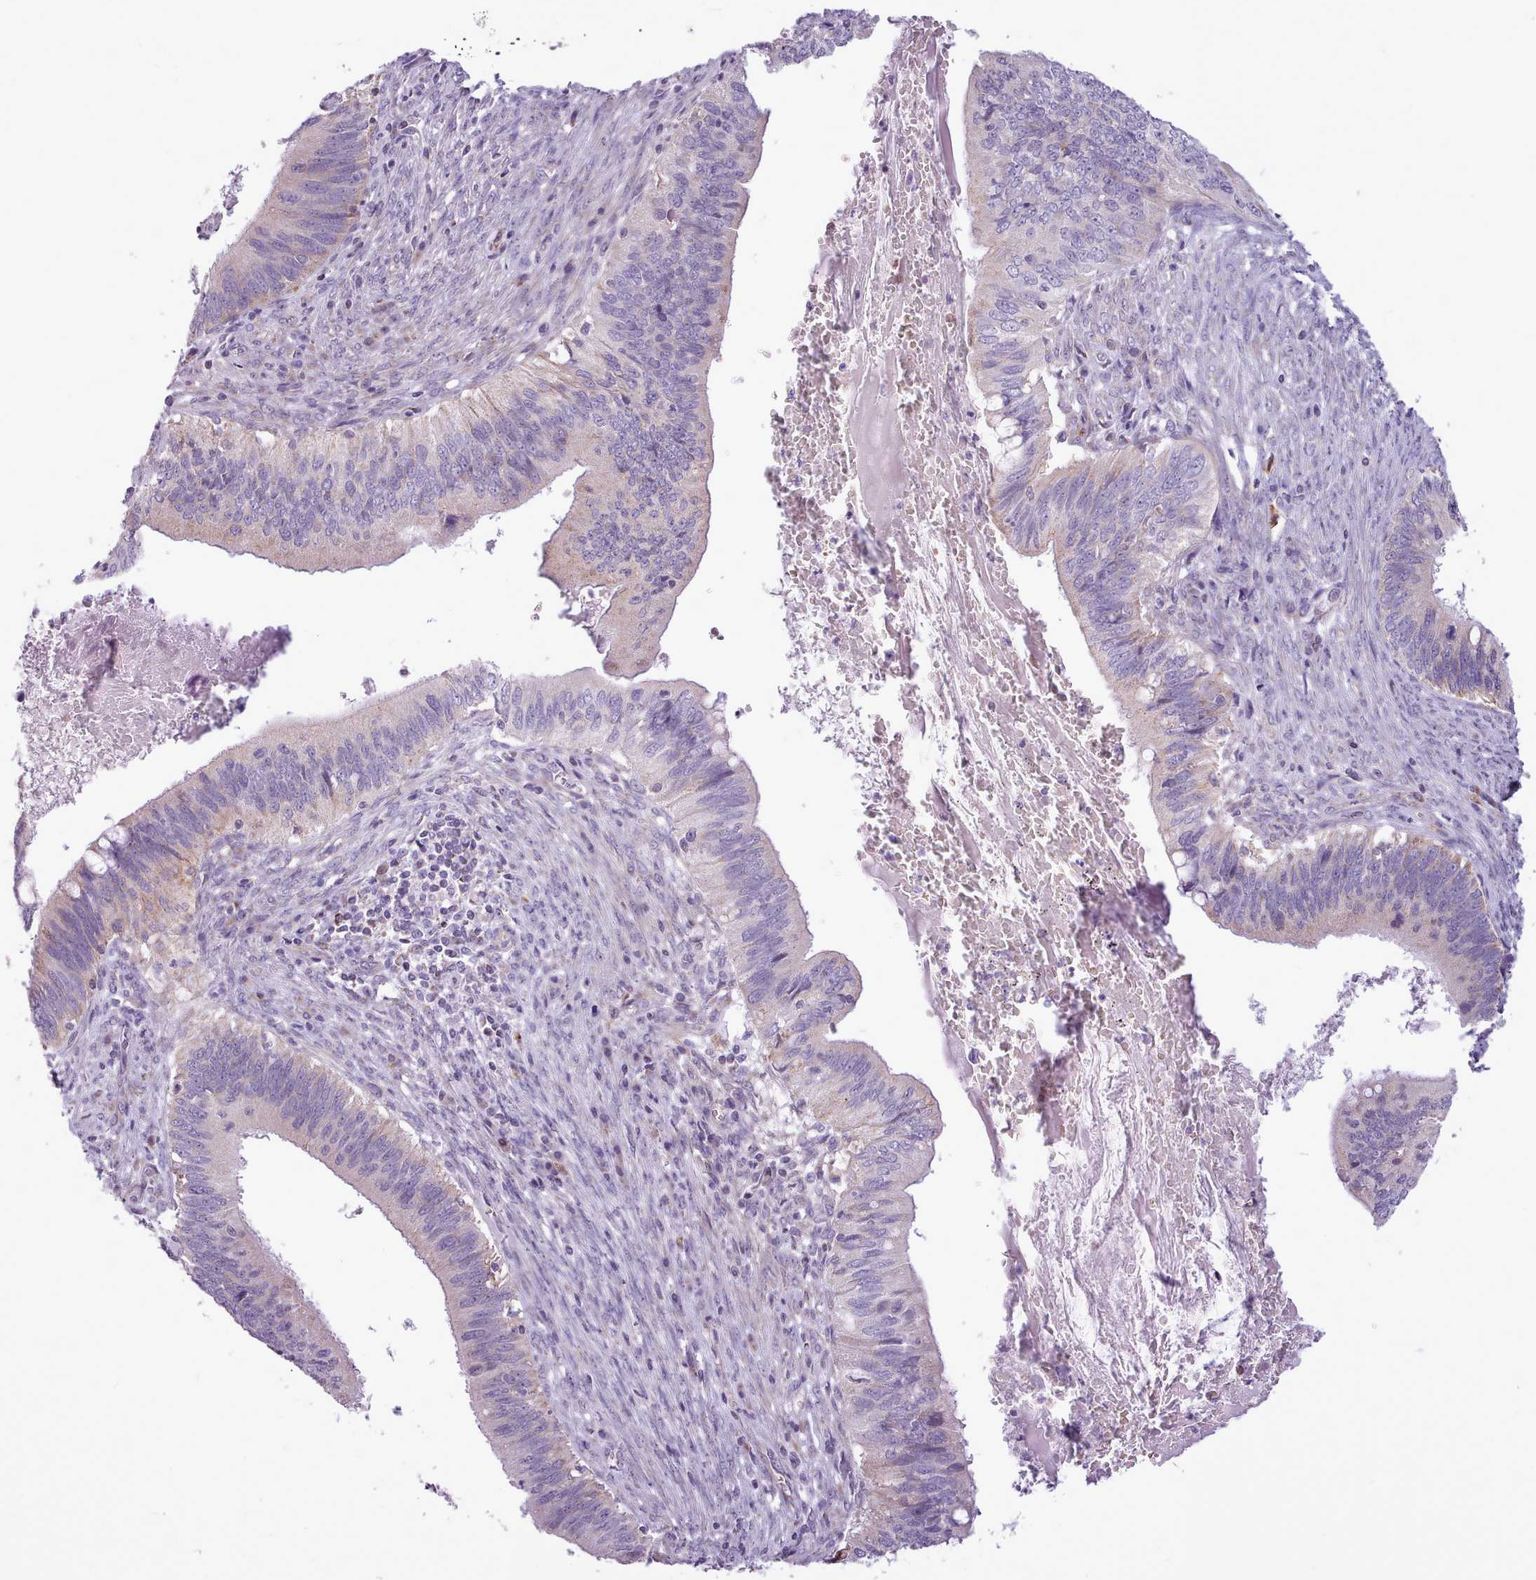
{"staining": {"intensity": "negative", "quantity": "none", "location": "none"}, "tissue": "cervical cancer", "cell_type": "Tumor cells", "image_type": "cancer", "snomed": [{"axis": "morphology", "description": "Adenocarcinoma, NOS"}, {"axis": "topography", "description": "Cervix"}], "caption": "Cervical cancer (adenocarcinoma) stained for a protein using immunohistochemistry (IHC) demonstrates no staining tumor cells.", "gene": "AVL9", "patient": {"sex": "female", "age": 42}}